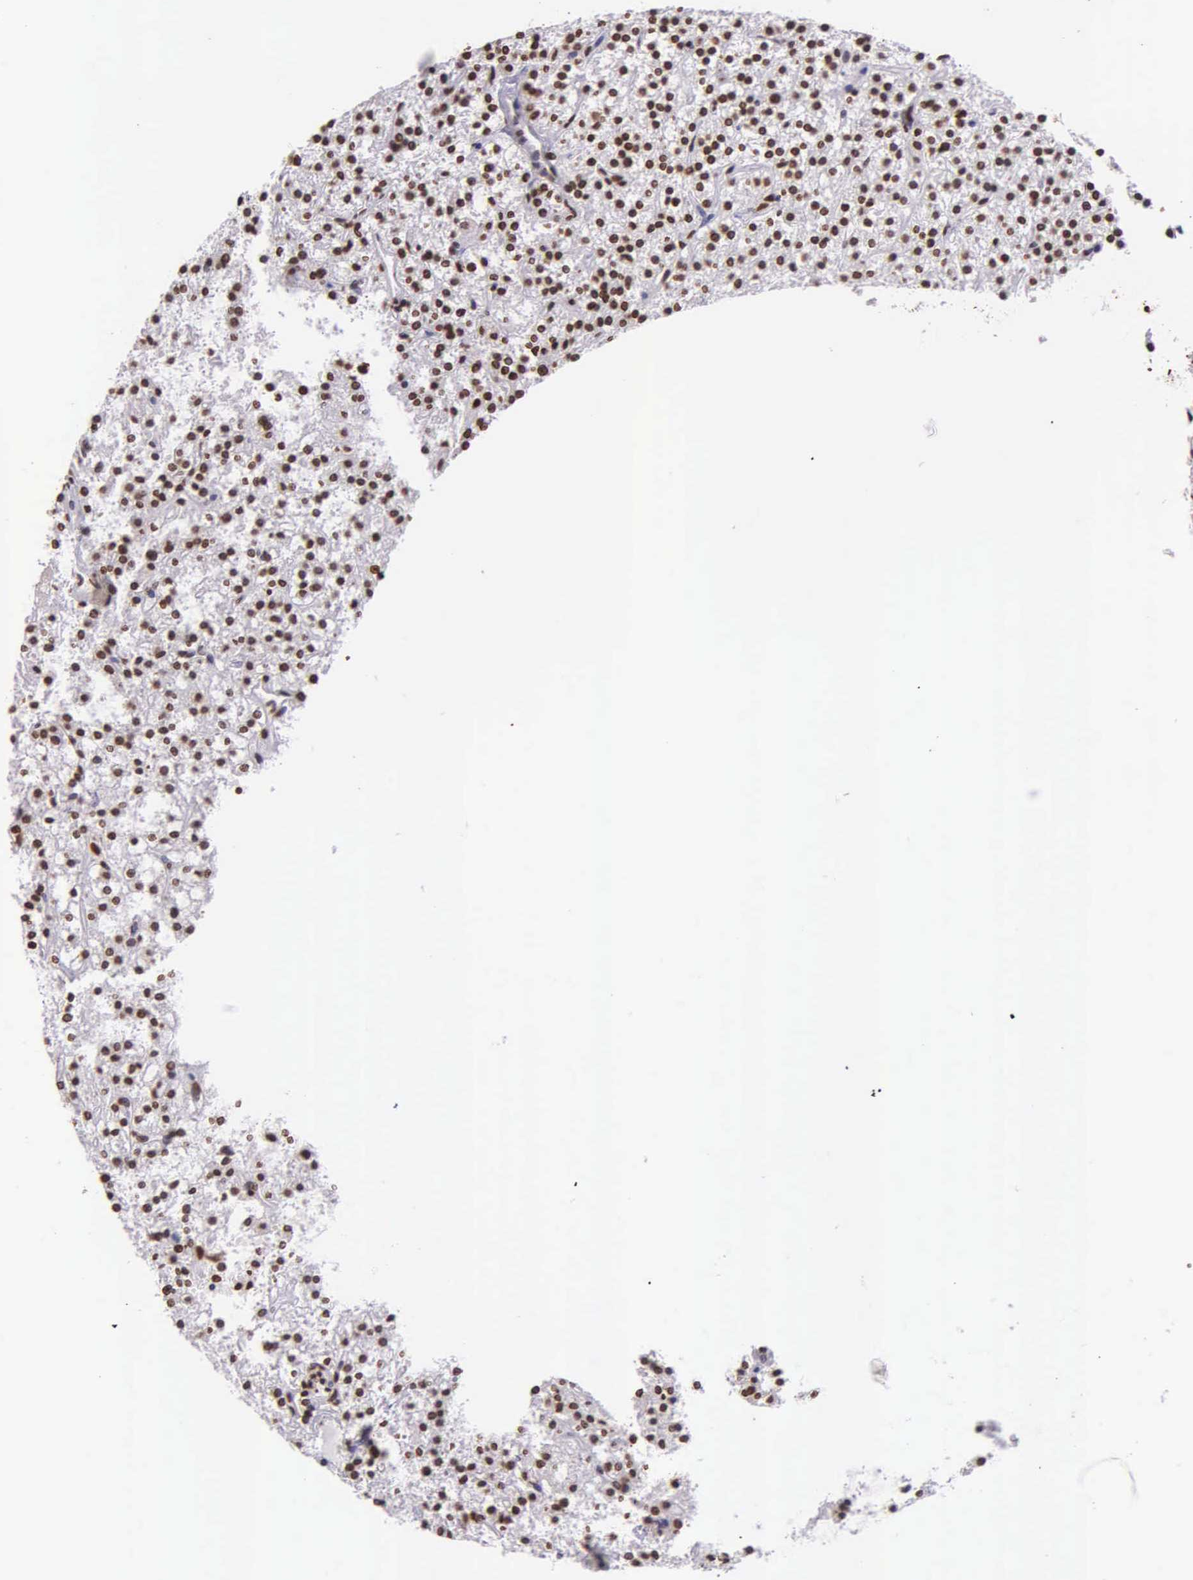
{"staining": {"intensity": "strong", "quantity": ">75%", "location": "nuclear"}, "tissue": "parathyroid gland", "cell_type": "Glandular cells", "image_type": "normal", "snomed": [{"axis": "morphology", "description": "Normal tissue, NOS"}, {"axis": "topography", "description": "Parathyroid gland"}], "caption": "Parathyroid gland stained with a brown dye shows strong nuclear positive staining in approximately >75% of glandular cells.", "gene": "H1", "patient": {"sex": "female", "age": 74}}